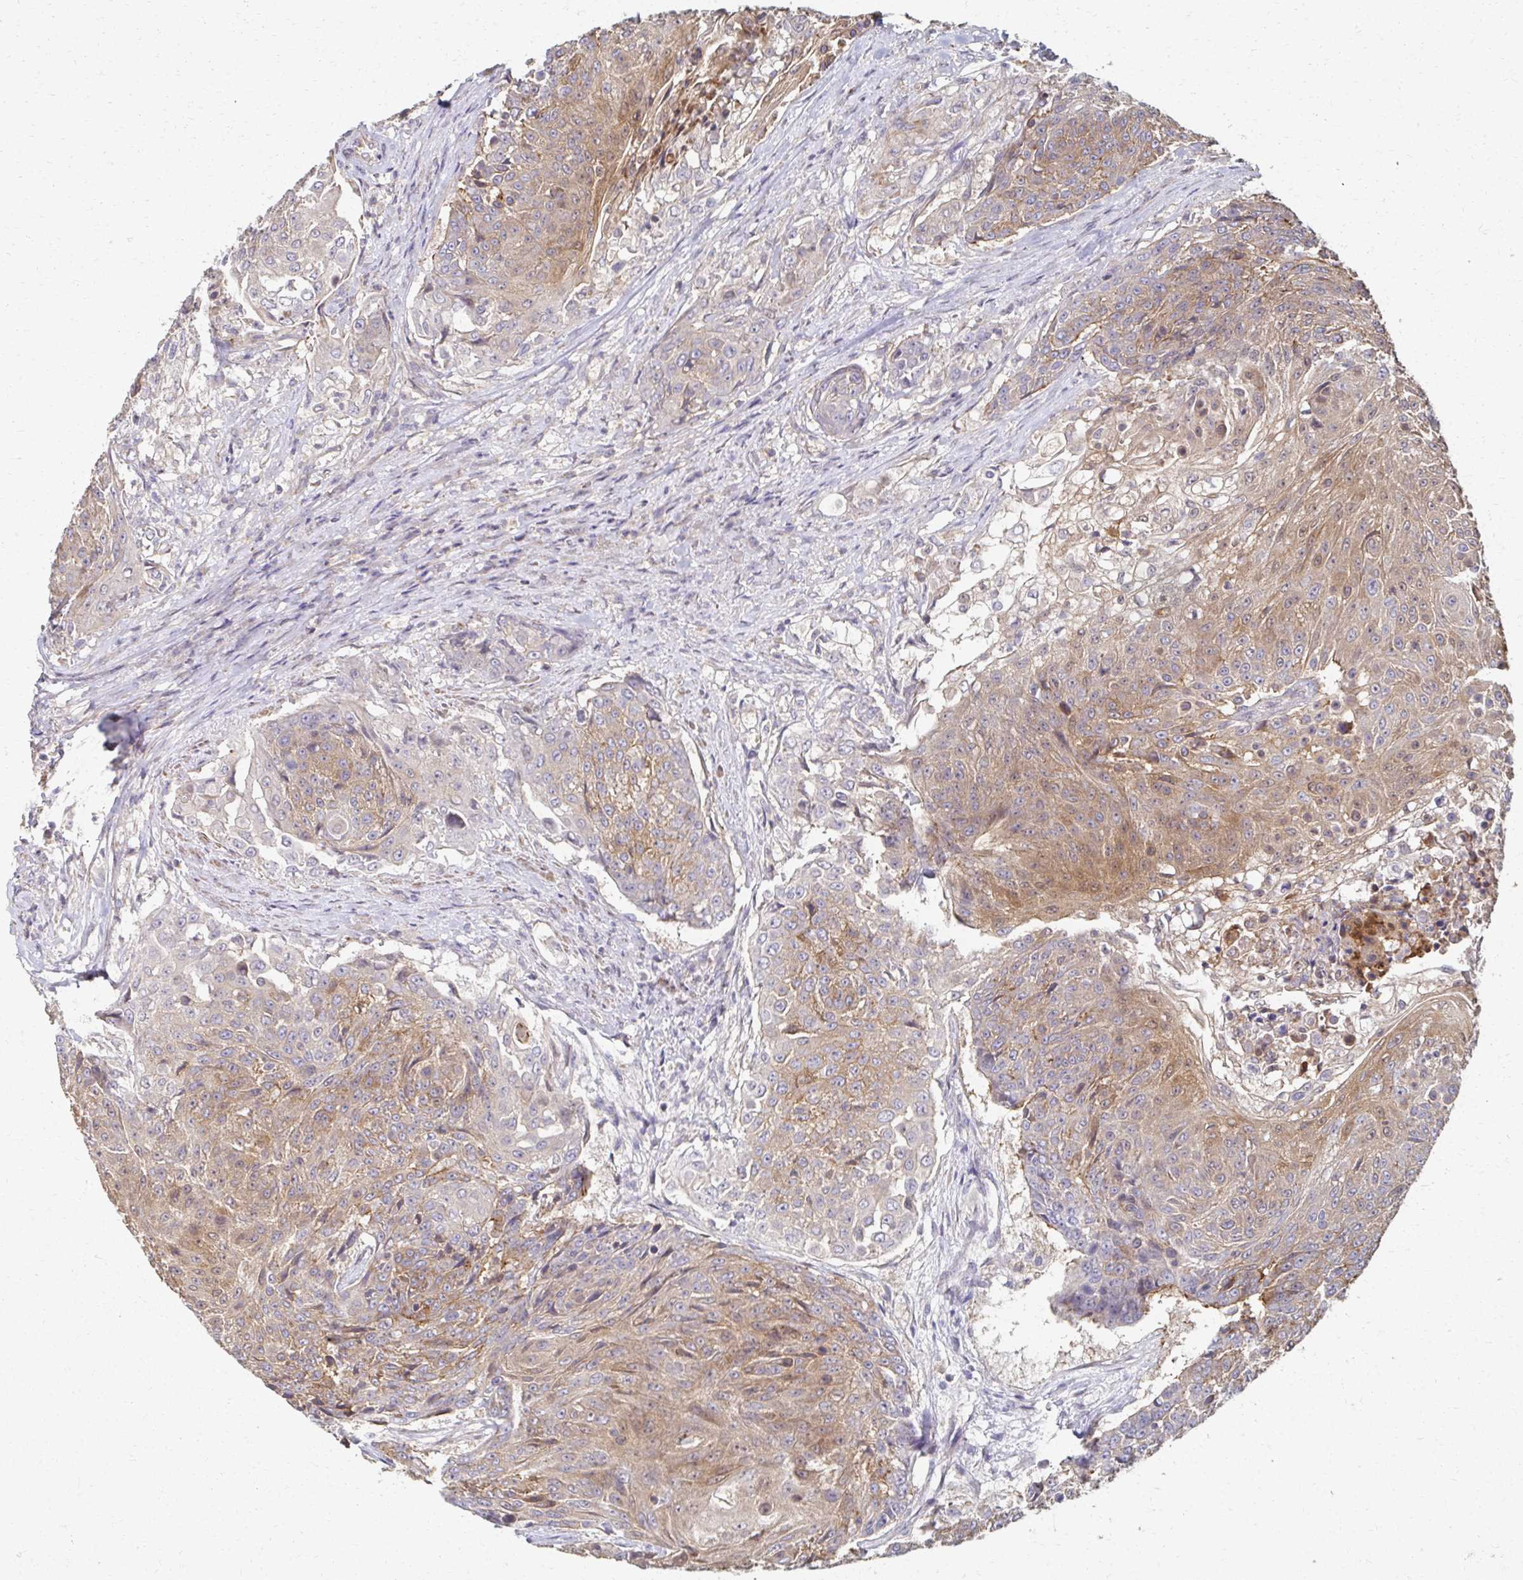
{"staining": {"intensity": "moderate", "quantity": ">75%", "location": "cytoplasmic/membranous"}, "tissue": "urothelial cancer", "cell_type": "Tumor cells", "image_type": "cancer", "snomed": [{"axis": "morphology", "description": "Urothelial carcinoma, High grade"}, {"axis": "topography", "description": "Urinary bladder"}], "caption": "Protein staining of high-grade urothelial carcinoma tissue shows moderate cytoplasmic/membranous positivity in approximately >75% of tumor cells. (DAB IHC with brightfield microscopy, high magnification).", "gene": "EOLA2", "patient": {"sex": "female", "age": 63}}